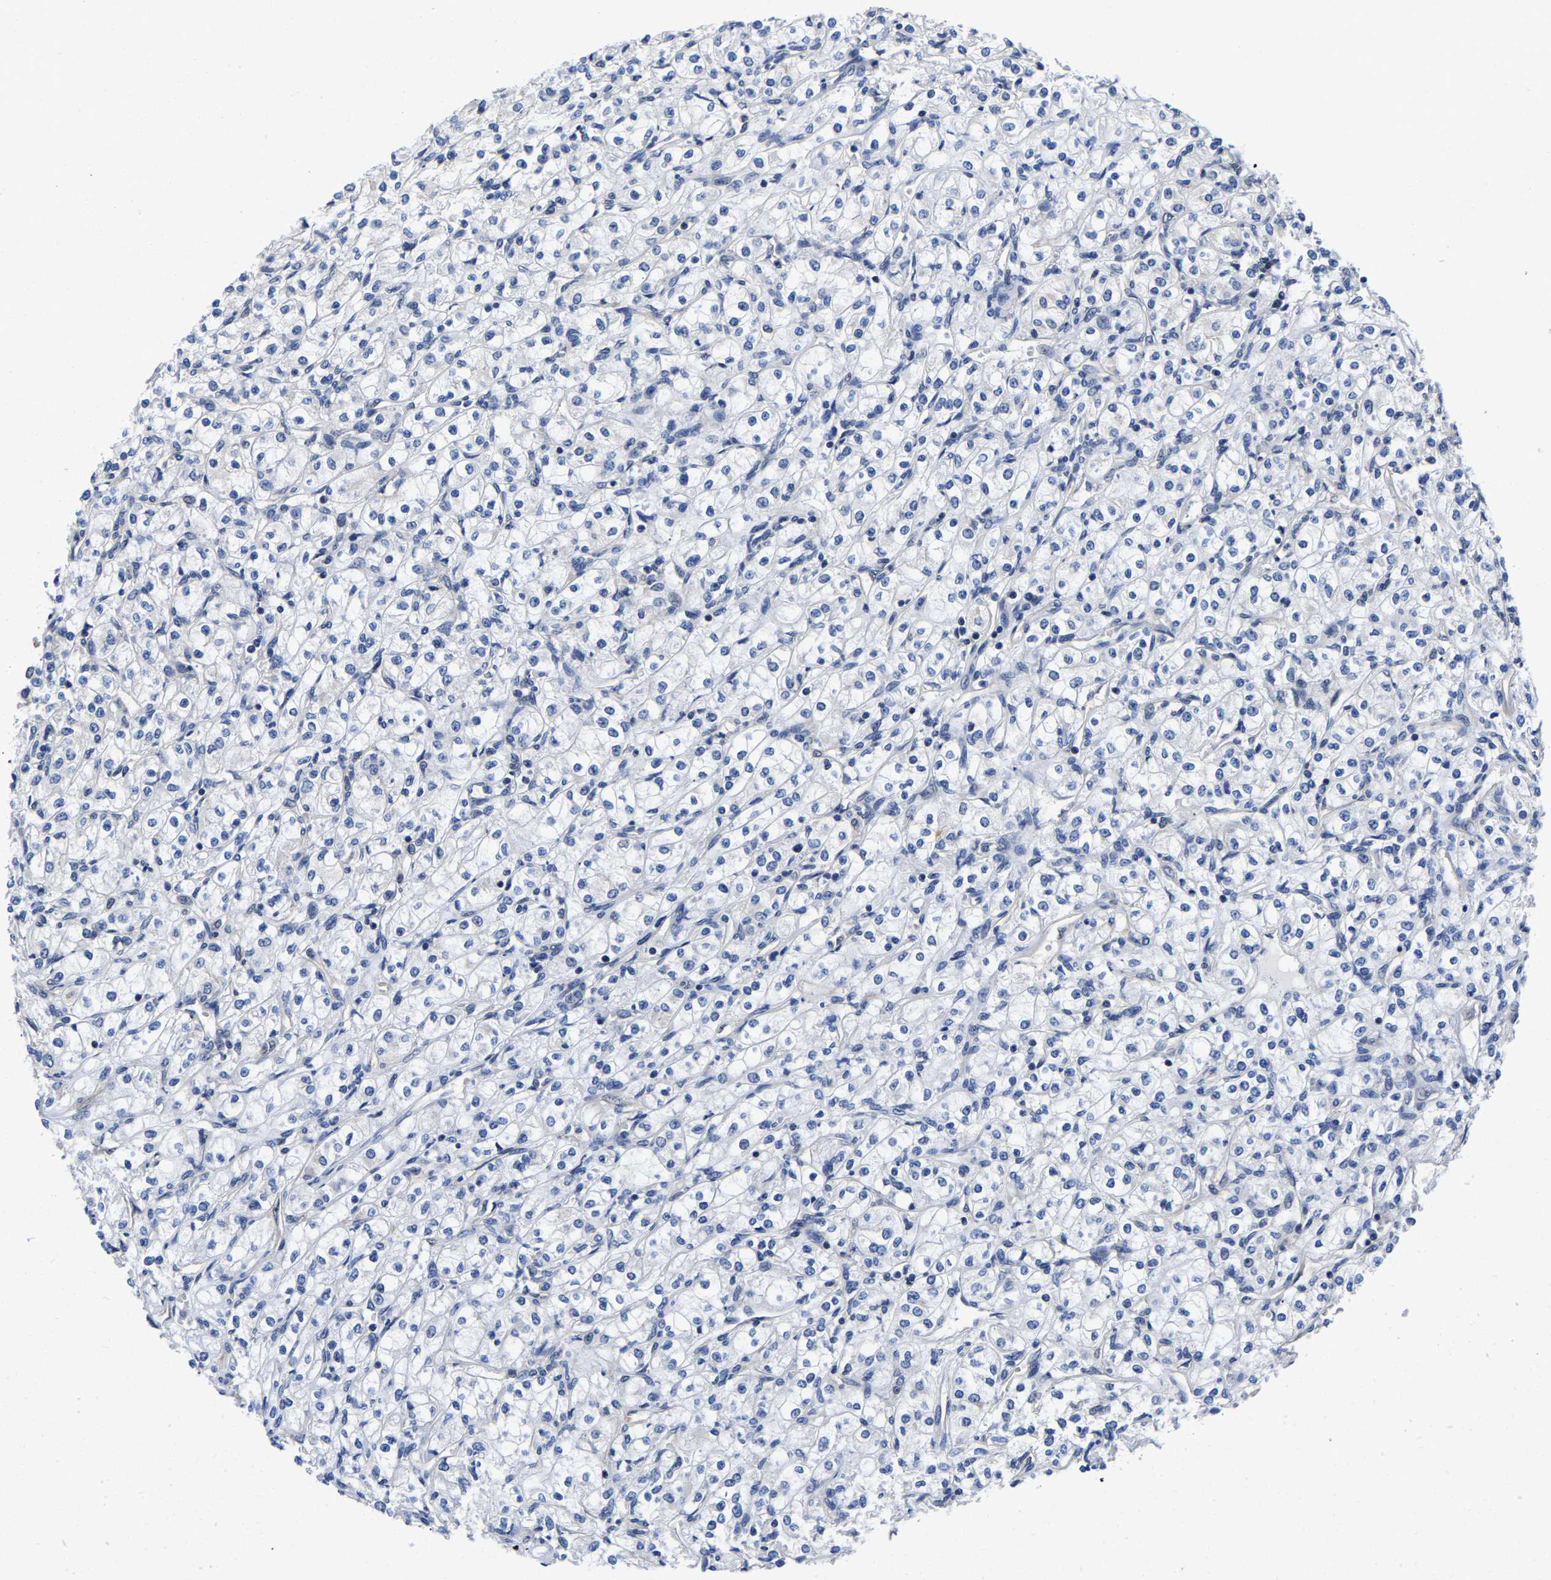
{"staining": {"intensity": "negative", "quantity": "none", "location": "none"}, "tissue": "renal cancer", "cell_type": "Tumor cells", "image_type": "cancer", "snomed": [{"axis": "morphology", "description": "Adenocarcinoma, NOS"}, {"axis": "topography", "description": "Kidney"}], "caption": "Immunohistochemical staining of human adenocarcinoma (renal) exhibits no significant expression in tumor cells. (DAB (3,3'-diaminobenzidine) immunohistochemistry (IHC) with hematoxylin counter stain).", "gene": "MCOLN2", "patient": {"sex": "male", "age": 77}}